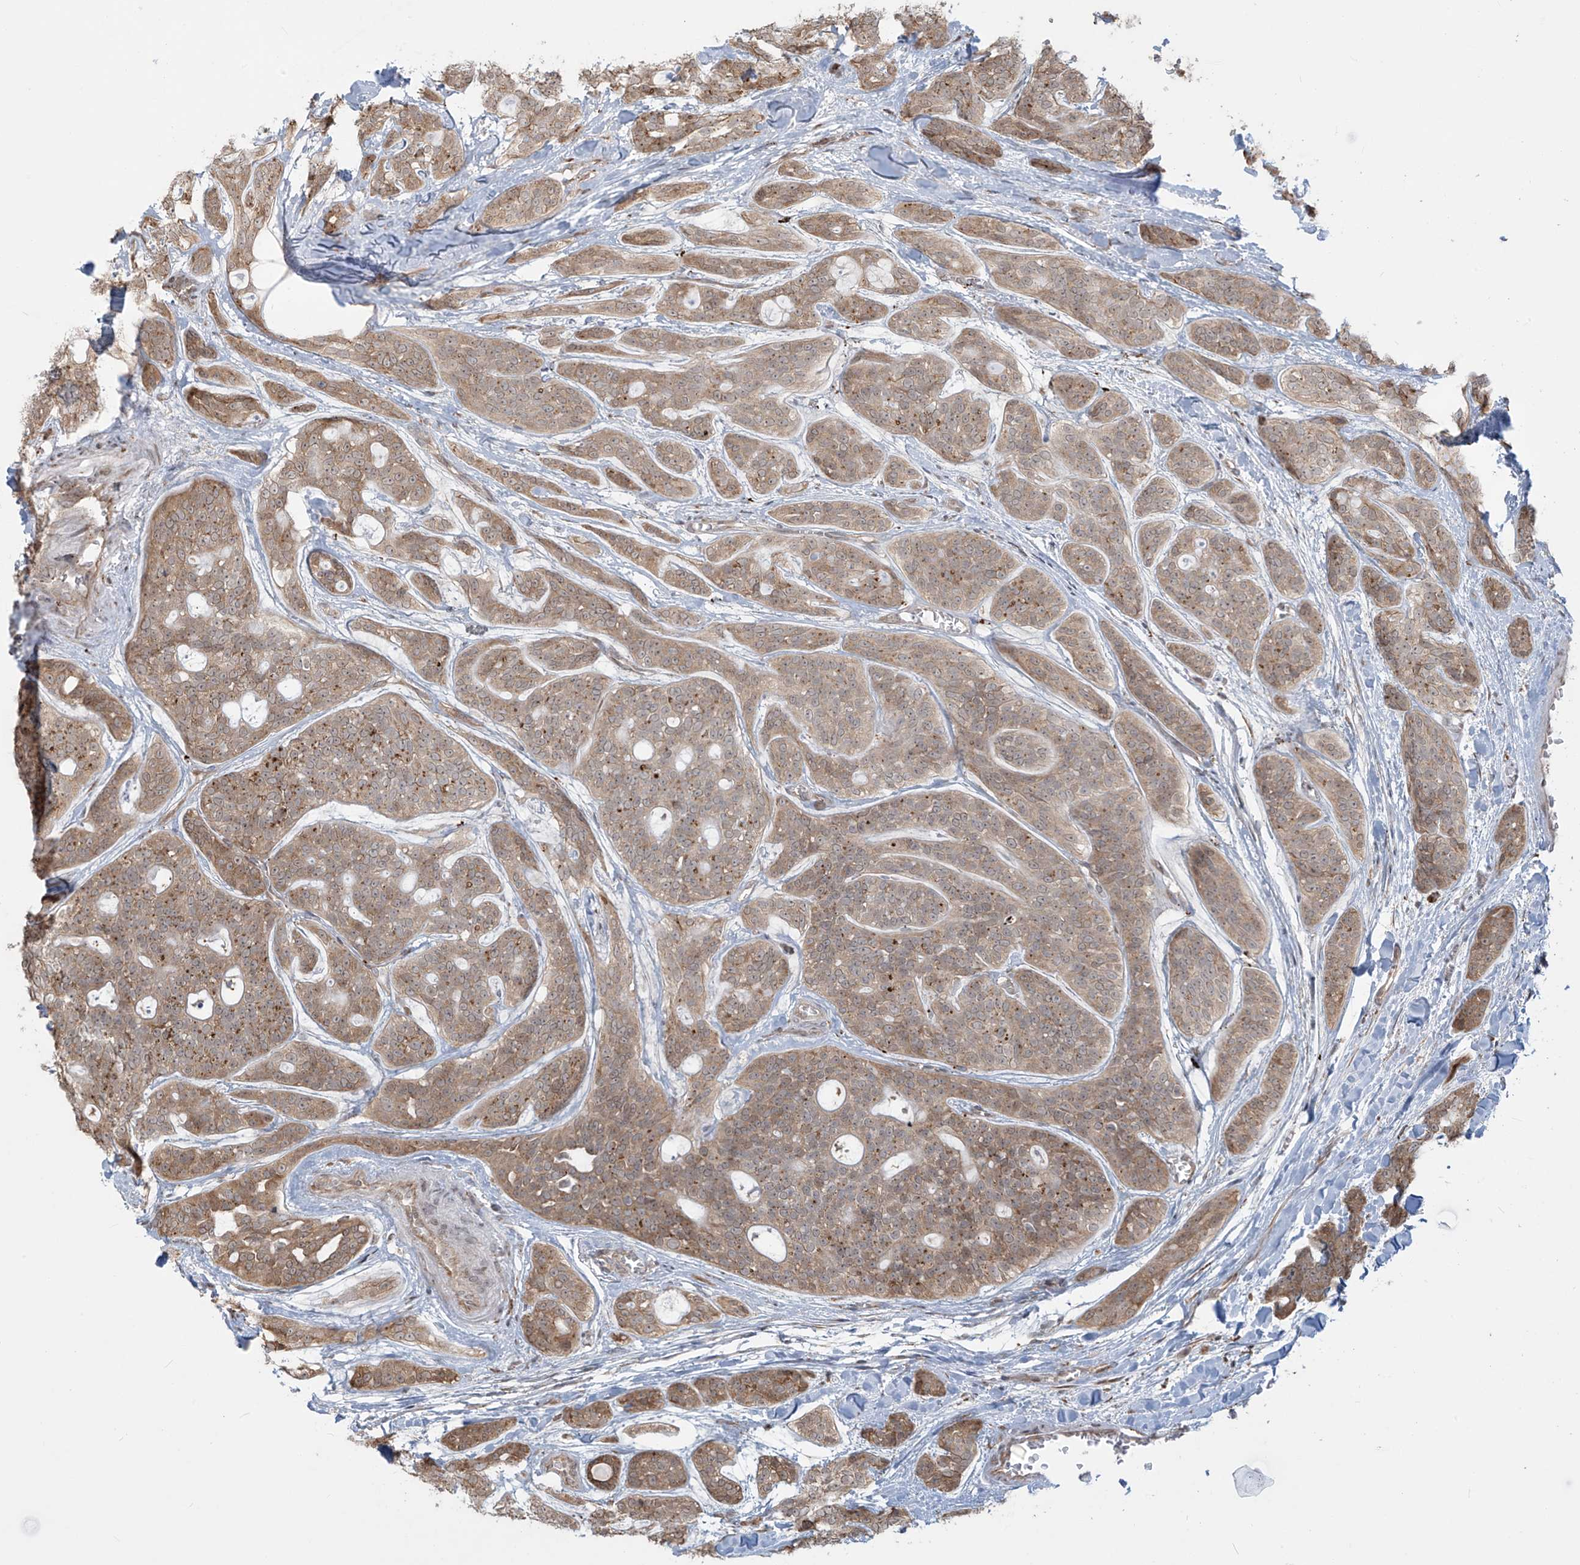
{"staining": {"intensity": "moderate", "quantity": ">75%", "location": "cytoplasmic/membranous"}, "tissue": "head and neck cancer", "cell_type": "Tumor cells", "image_type": "cancer", "snomed": [{"axis": "morphology", "description": "Adenocarcinoma, NOS"}, {"axis": "topography", "description": "Head-Neck"}], "caption": "A brown stain highlights moderate cytoplasmic/membranous staining of a protein in head and neck adenocarcinoma tumor cells.", "gene": "PLEKHM3", "patient": {"sex": "male", "age": 66}}